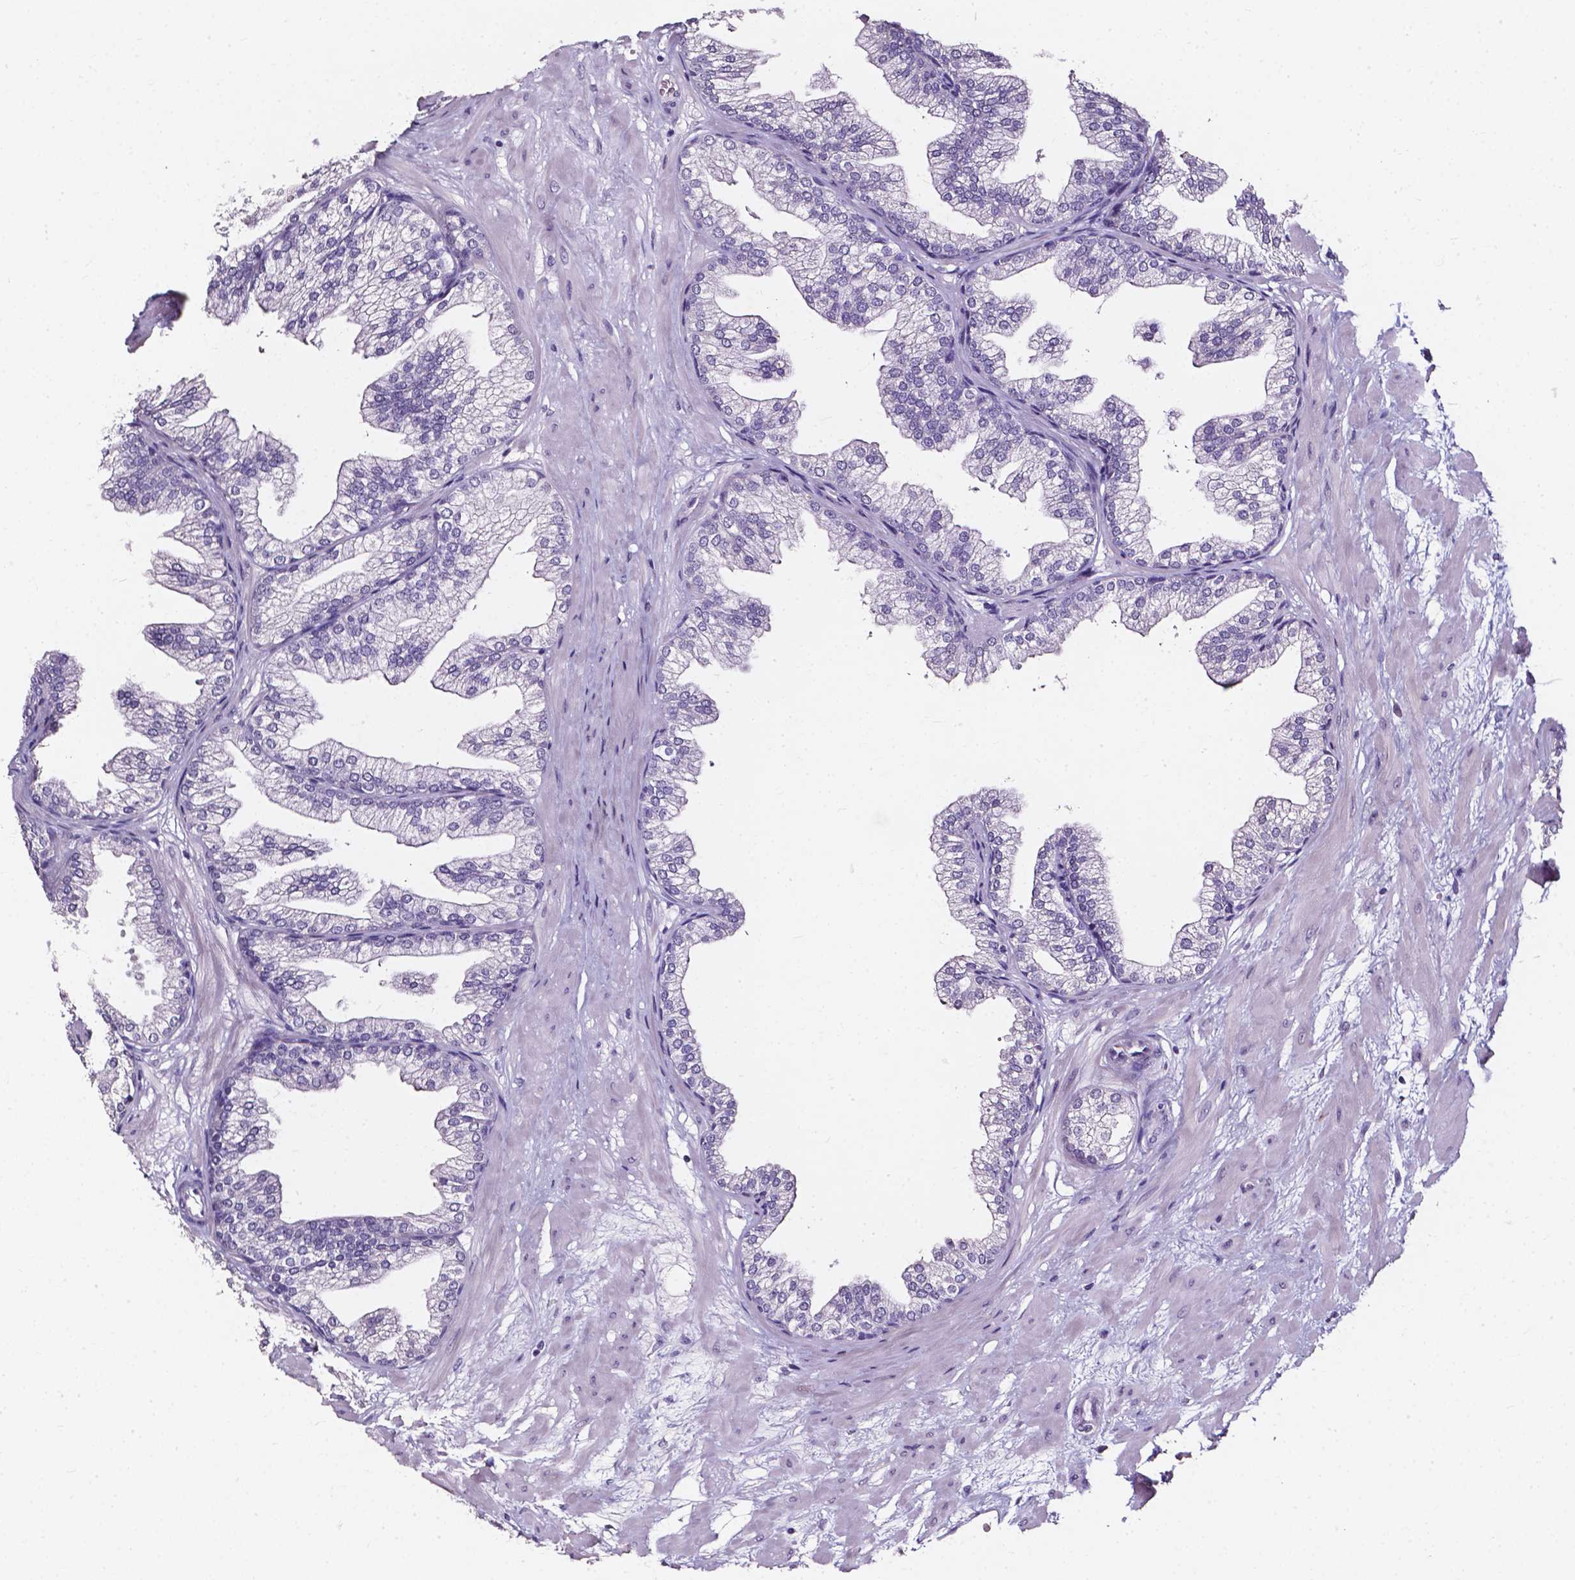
{"staining": {"intensity": "negative", "quantity": "none", "location": "none"}, "tissue": "prostate", "cell_type": "Glandular cells", "image_type": "normal", "snomed": [{"axis": "morphology", "description": "Normal tissue, NOS"}, {"axis": "topography", "description": "Prostate"}], "caption": "Glandular cells show no significant protein expression in unremarkable prostate.", "gene": "DEFA5", "patient": {"sex": "male", "age": 37}}